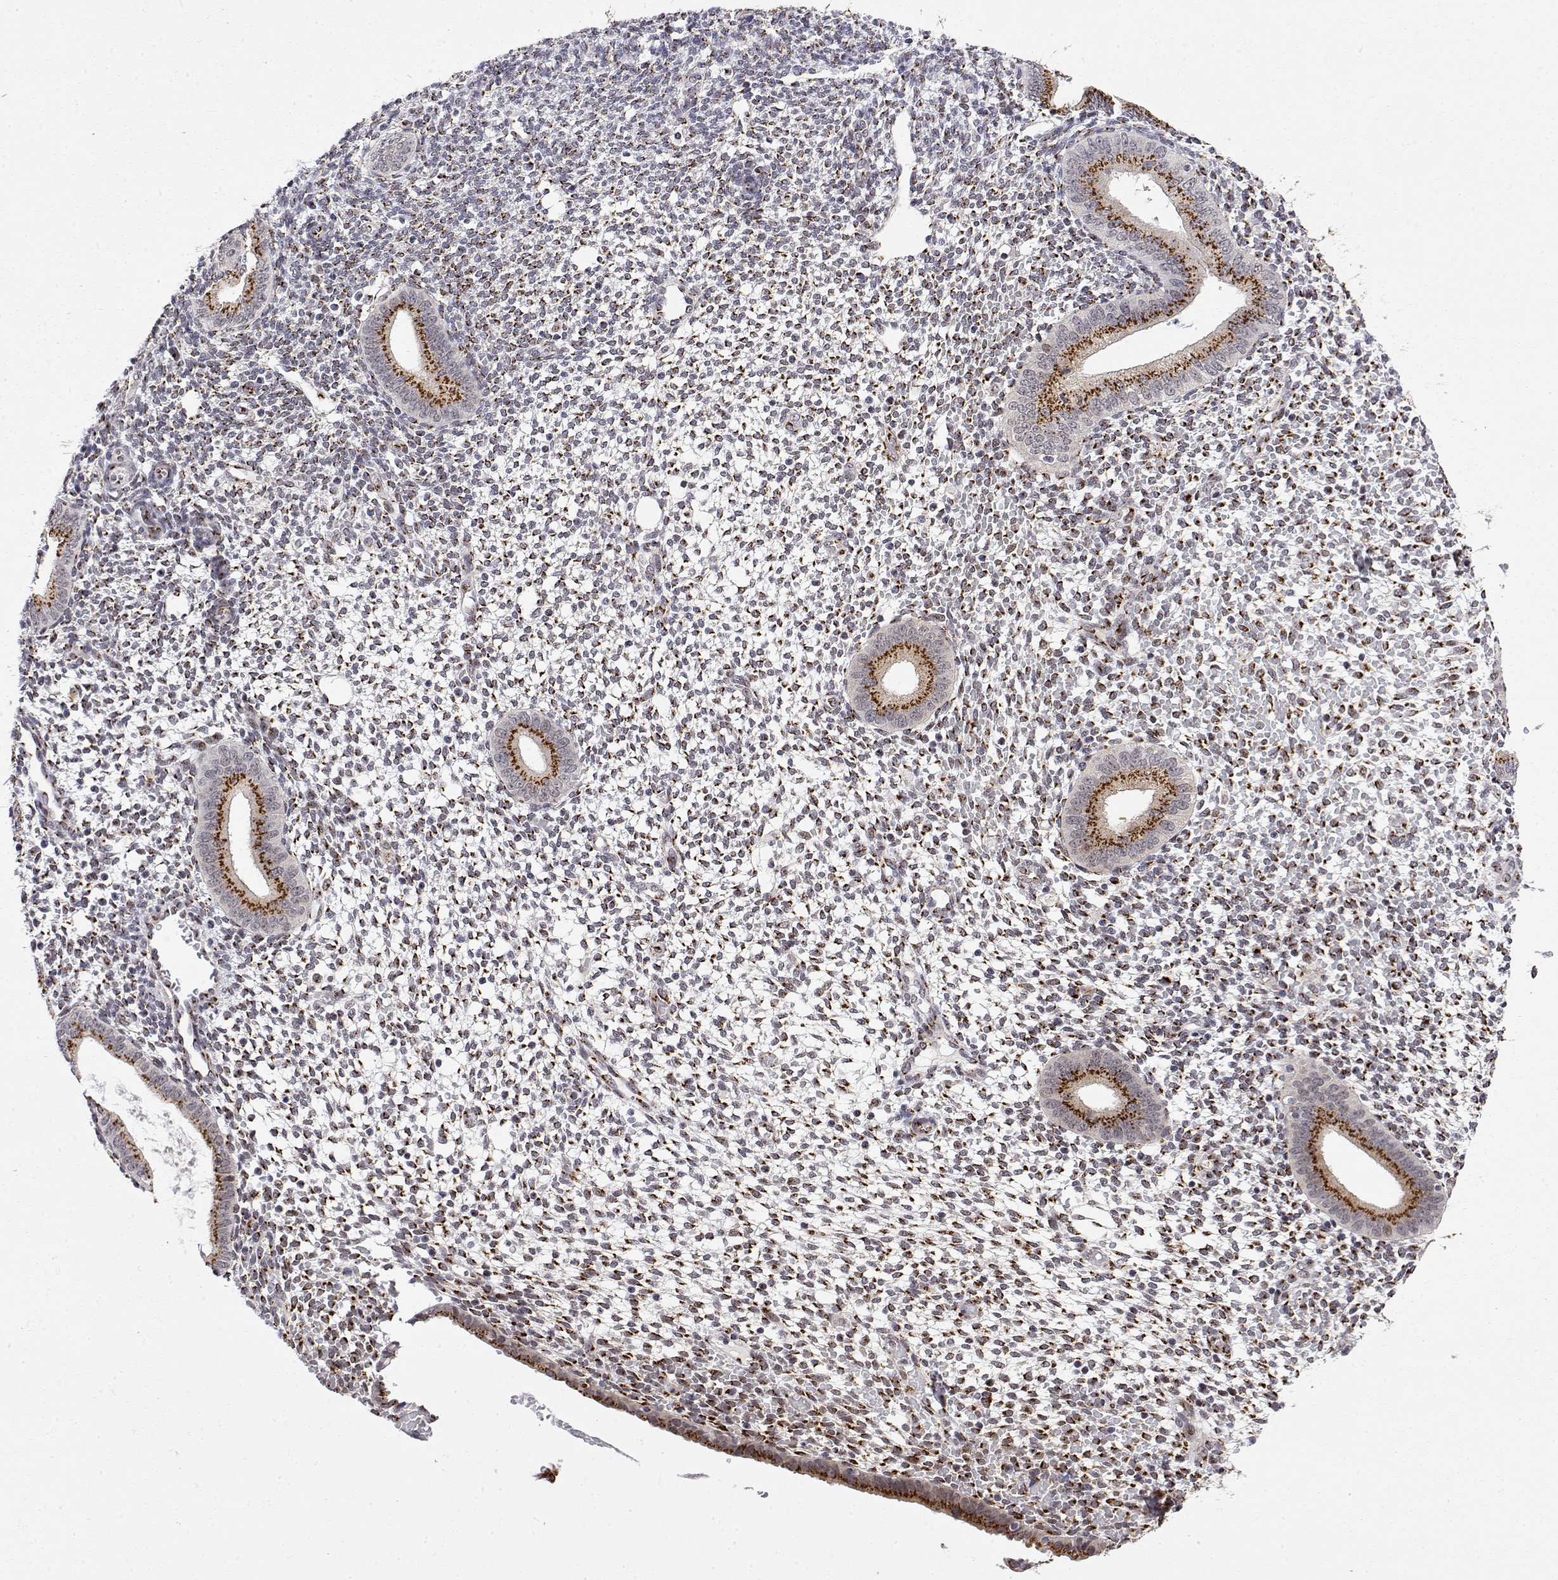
{"staining": {"intensity": "moderate", "quantity": "25%-75%", "location": "cytoplasmic/membranous"}, "tissue": "endometrium", "cell_type": "Cells in endometrial stroma", "image_type": "normal", "snomed": [{"axis": "morphology", "description": "Normal tissue, NOS"}, {"axis": "topography", "description": "Endometrium"}], "caption": "Benign endometrium exhibits moderate cytoplasmic/membranous expression in about 25%-75% of cells in endometrial stroma, visualized by immunohistochemistry.", "gene": "YIPF3", "patient": {"sex": "female", "age": 40}}